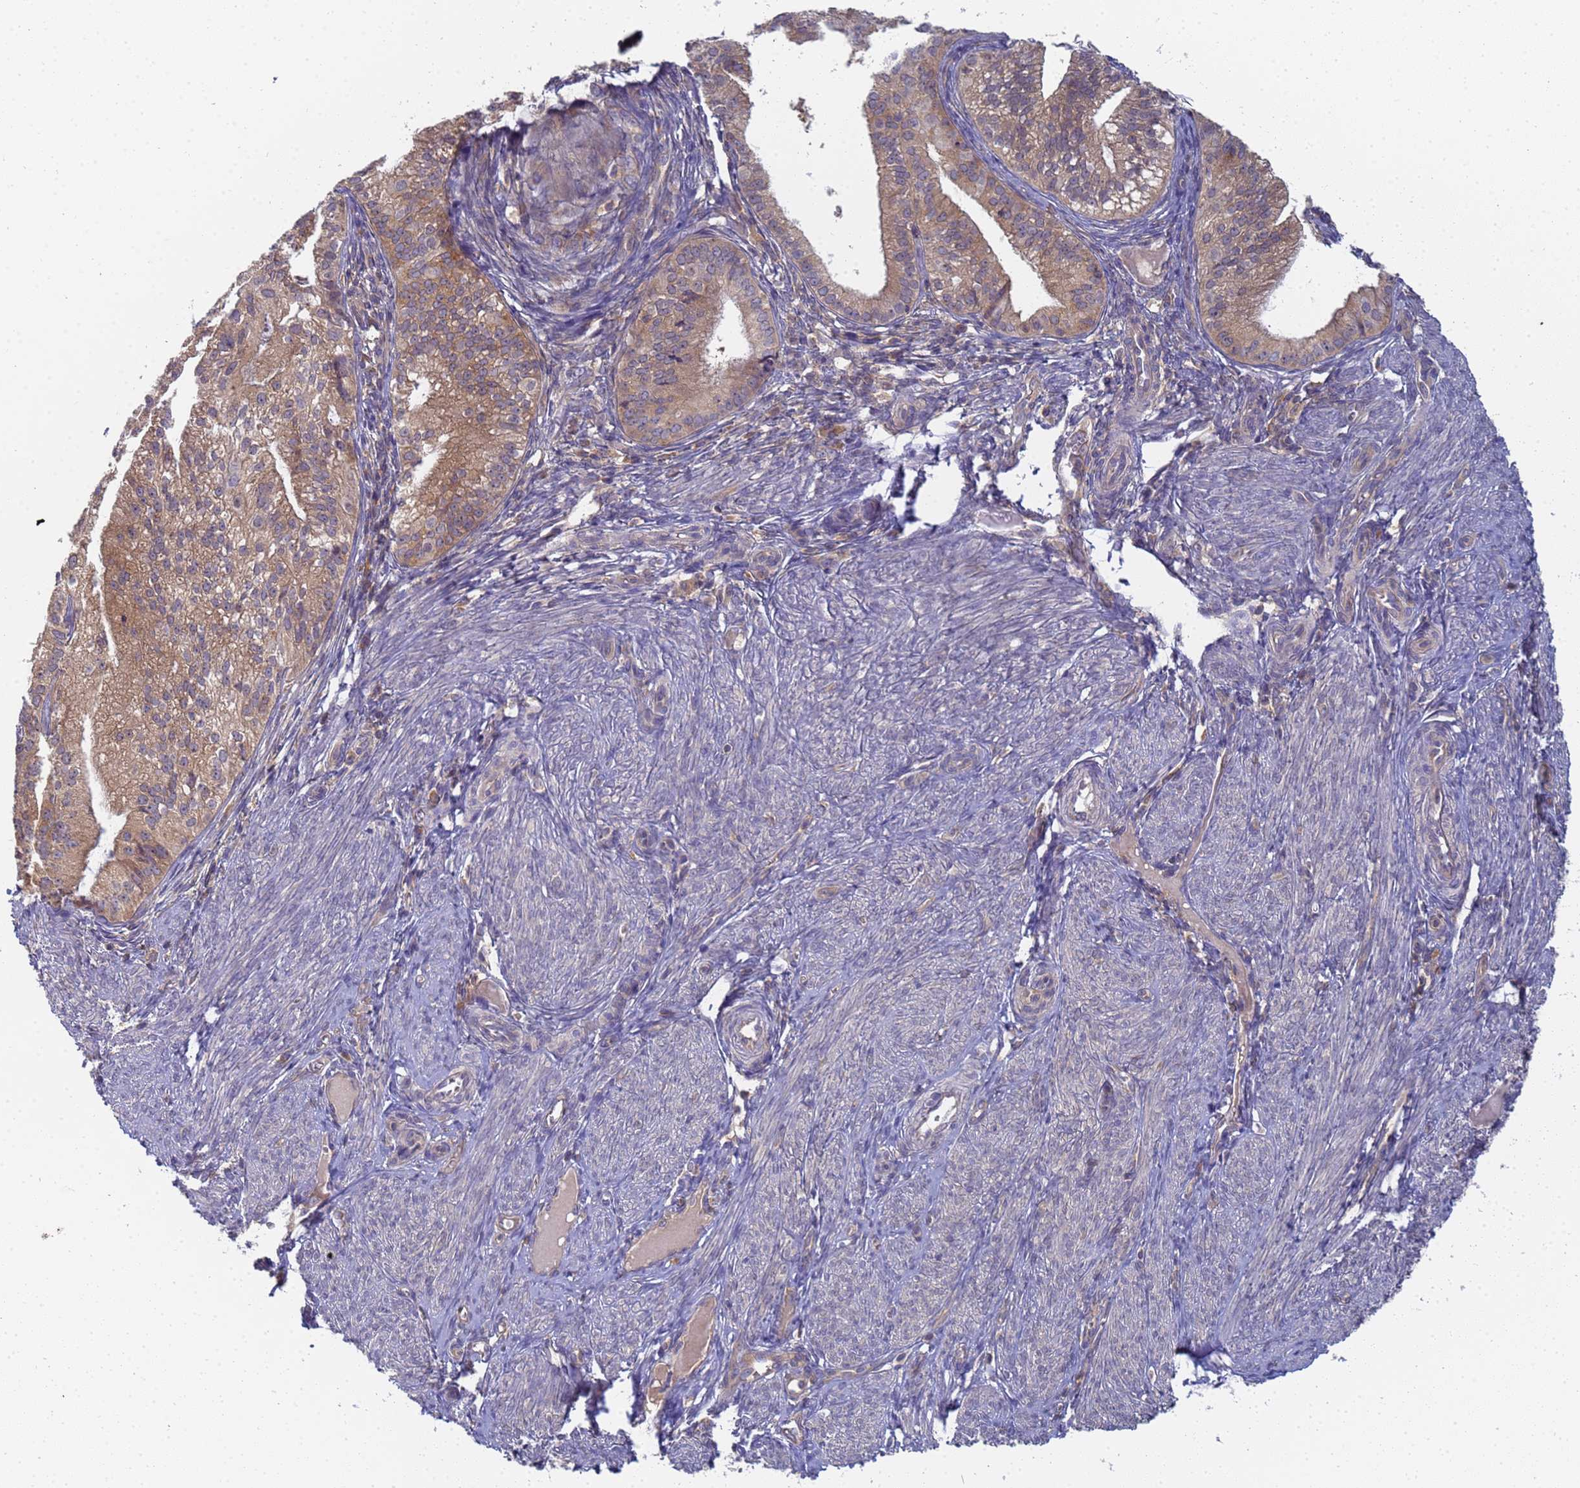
{"staining": {"intensity": "weak", "quantity": "25%-75%", "location": "cytoplasmic/membranous"}, "tissue": "endometrial cancer", "cell_type": "Tumor cells", "image_type": "cancer", "snomed": [{"axis": "morphology", "description": "Adenocarcinoma, NOS"}, {"axis": "topography", "description": "Endometrium"}], "caption": "This histopathology image reveals IHC staining of adenocarcinoma (endometrial), with low weak cytoplasmic/membranous expression in about 25%-75% of tumor cells.", "gene": "SHARPIN", "patient": {"sex": "female", "age": 50}}